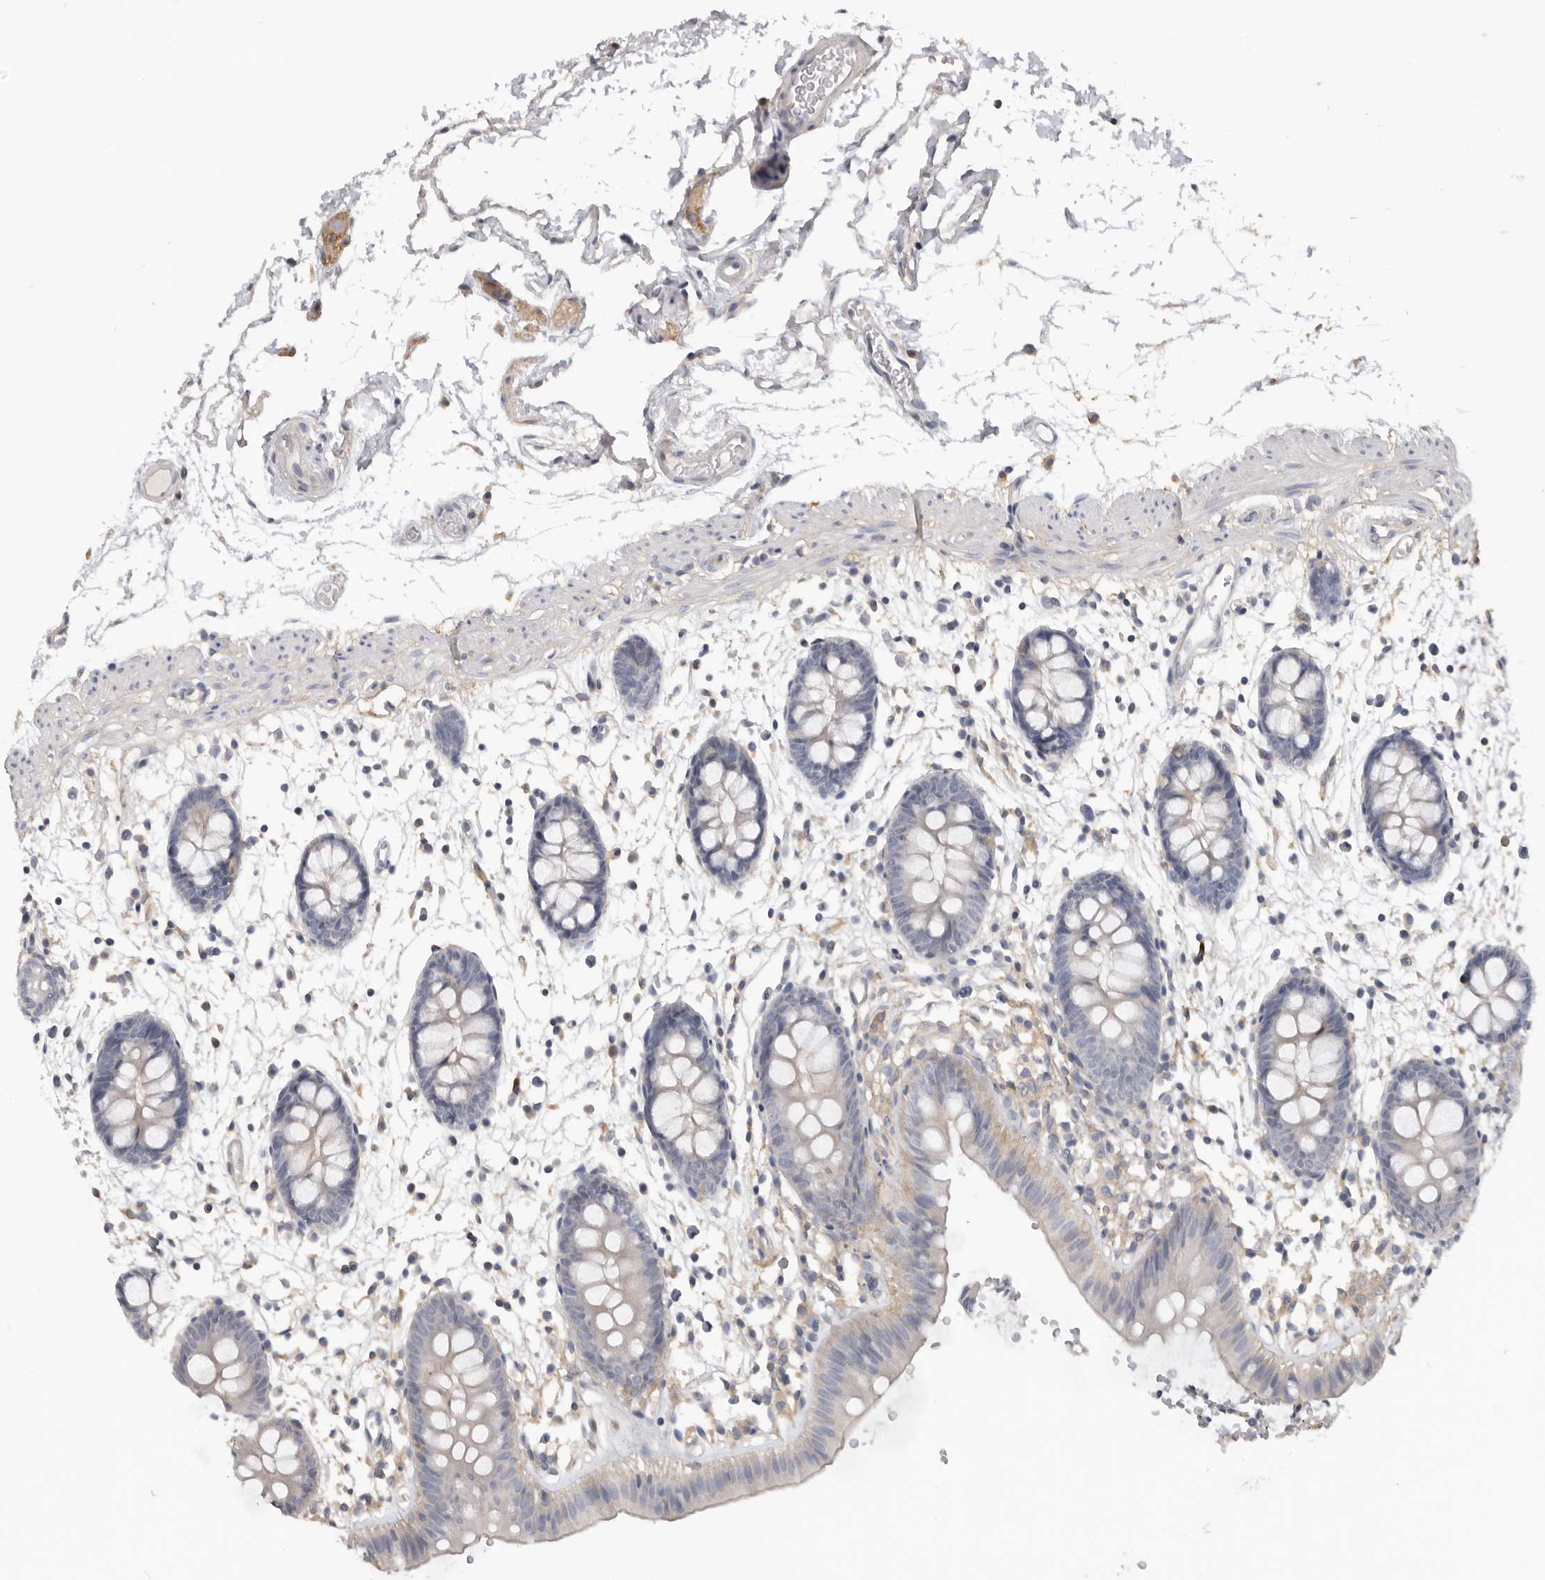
{"staining": {"intensity": "negative", "quantity": "none", "location": "none"}, "tissue": "colon", "cell_type": "Endothelial cells", "image_type": "normal", "snomed": [{"axis": "morphology", "description": "Normal tissue, NOS"}, {"axis": "topography", "description": "Colon"}], "caption": "IHC photomicrograph of unremarkable colon: human colon stained with DAB (3,3'-diaminobenzidine) displays no significant protein staining in endothelial cells. (Stains: DAB (3,3'-diaminobenzidine) IHC with hematoxylin counter stain, Microscopy: brightfield microscopy at high magnification).", "gene": "WDTC1", "patient": {"sex": "male", "age": 56}}